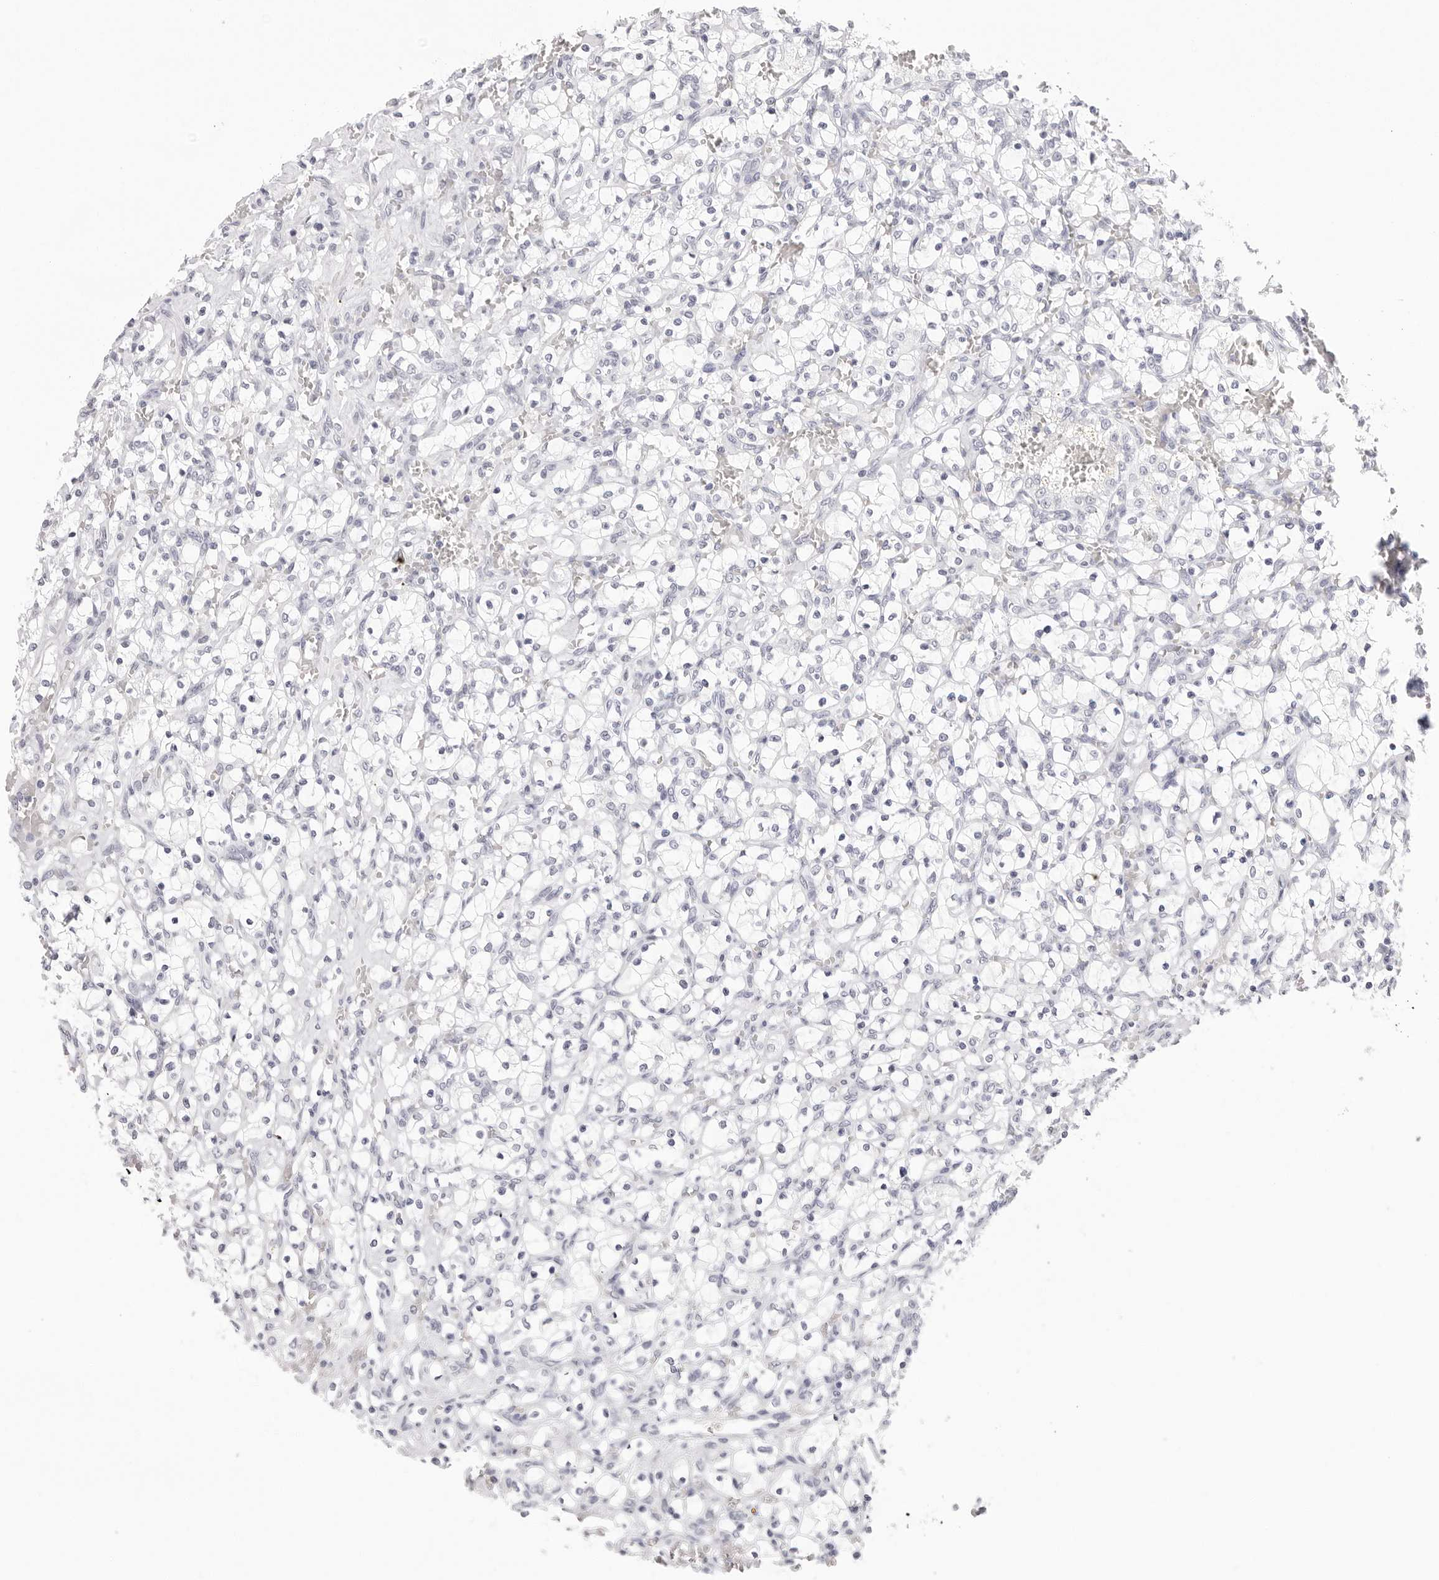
{"staining": {"intensity": "negative", "quantity": "none", "location": "none"}, "tissue": "renal cancer", "cell_type": "Tumor cells", "image_type": "cancer", "snomed": [{"axis": "morphology", "description": "Adenocarcinoma, NOS"}, {"axis": "topography", "description": "Kidney"}], "caption": "Immunohistochemistry (IHC) image of adenocarcinoma (renal) stained for a protein (brown), which demonstrates no positivity in tumor cells.", "gene": "CST5", "patient": {"sex": "female", "age": 69}}